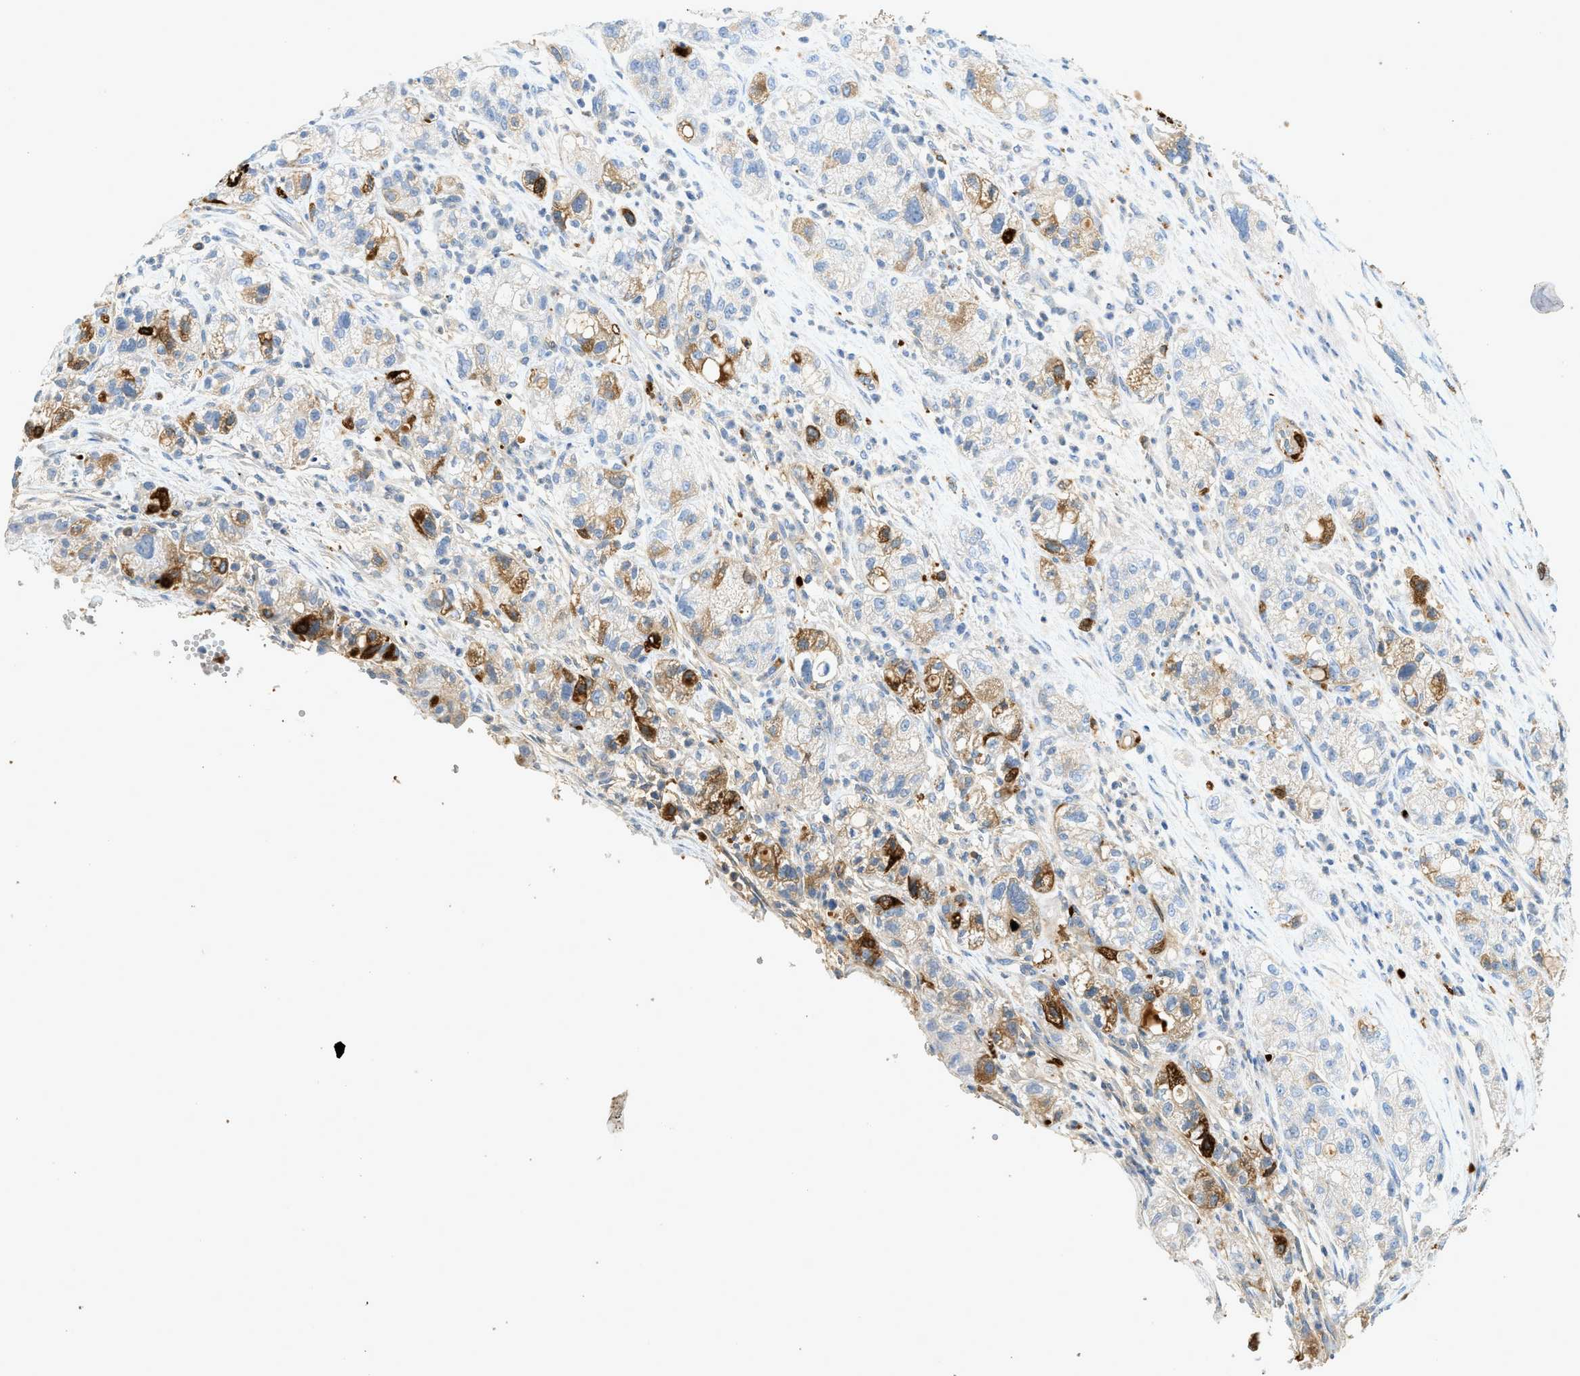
{"staining": {"intensity": "moderate", "quantity": "<25%", "location": "cytoplasmic/membranous"}, "tissue": "pancreatic cancer", "cell_type": "Tumor cells", "image_type": "cancer", "snomed": [{"axis": "morphology", "description": "Adenocarcinoma, NOS"}, {"axis": "topography", "description": "Pancreas"}], "caption": "Immunohistochemical staining of human pancreatic cancer displays low levels of moderate cytoplasmic/membranous protein staining in approximately <25% of tumor cells. Using DAB (brown) and hematoxylin (blue) stains, captured at high magnification using brightfield microscopy.", "gene": "F2", "patient": {"sex": "female", "age": 78}}